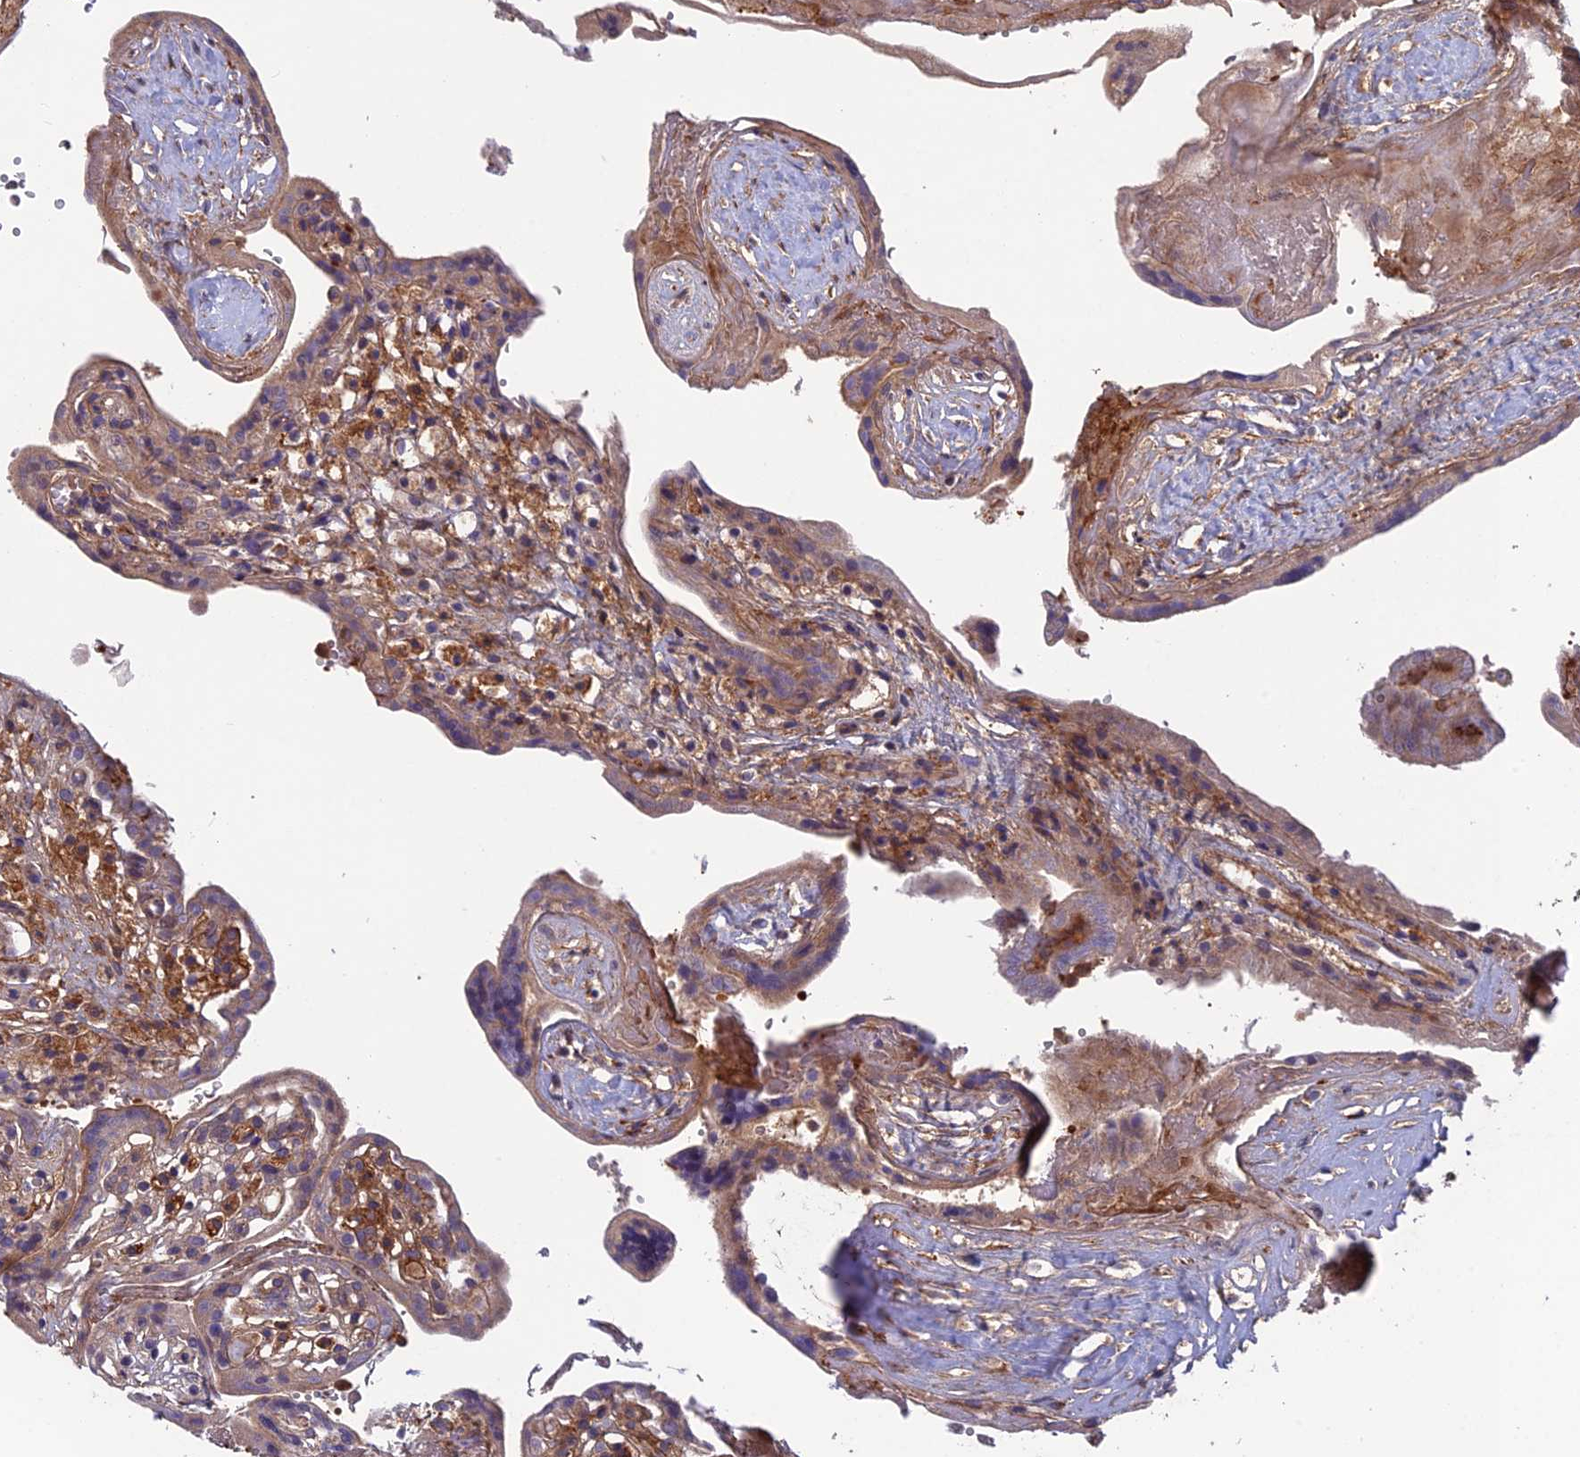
{"staining": {"intensity": "weak", "quantity": ">75%", "location": "cytoplasmic/membranous"}, "tissue": "placenta", "cell_type": "Decidual cells", "image_type": "normal", "snomed": [{"axis": "morphology", "description": "Normal tissue, NOS"}, {"axis": "topography", "description": "Placenta"}], "caption": "Protein staining of unremarkable placenta shows weak cytoplasmic/membranous staining in approximately >75% of decidual cells.", "gene": "CPNE7", "patient": {"sex": "female", "age": 37}}